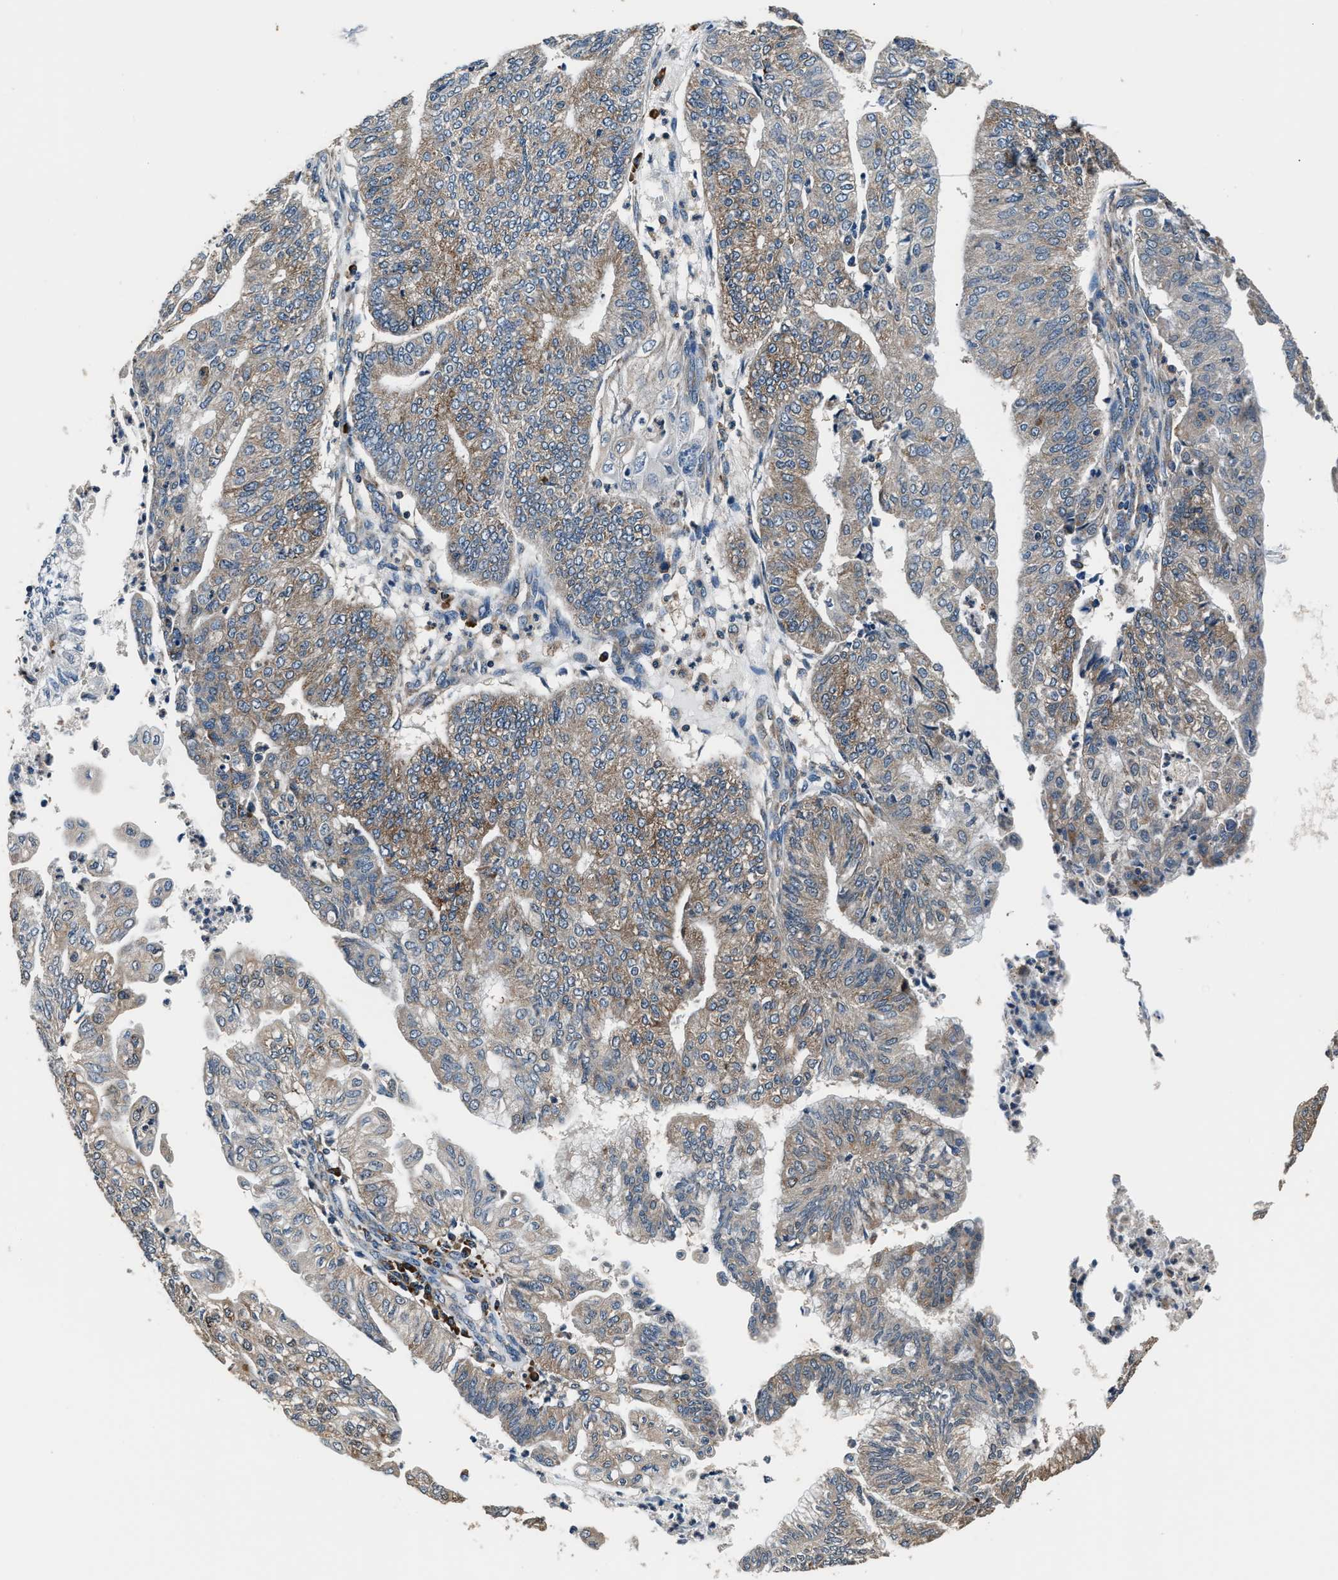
{"staining": {"intensity": "weak", "quantity": ">75%", "location": "cytoplasmic/membranous"}, "tissue": "endometrial cancer", "cell_type": "Tumor cells", "image_type": "cancer", "snomed": [{"axis": "morphology", "description": "Adenocarcinoma, NOS"}, {"axis": "topography", "description": "Endometrium"}], "caption": "Immunohistochemical staining of human adenocarcinoma (endometrial) reveals low levels of weak cytoplasmic/membranous staining in about >75% of tumor cells. (DAB (3,3'-diaminobenzidine) IHC, brown staining for protein, blue staining for nuclei).", "gene": "IMPDH2", "patient": {"sex": "female", "age": 59}}